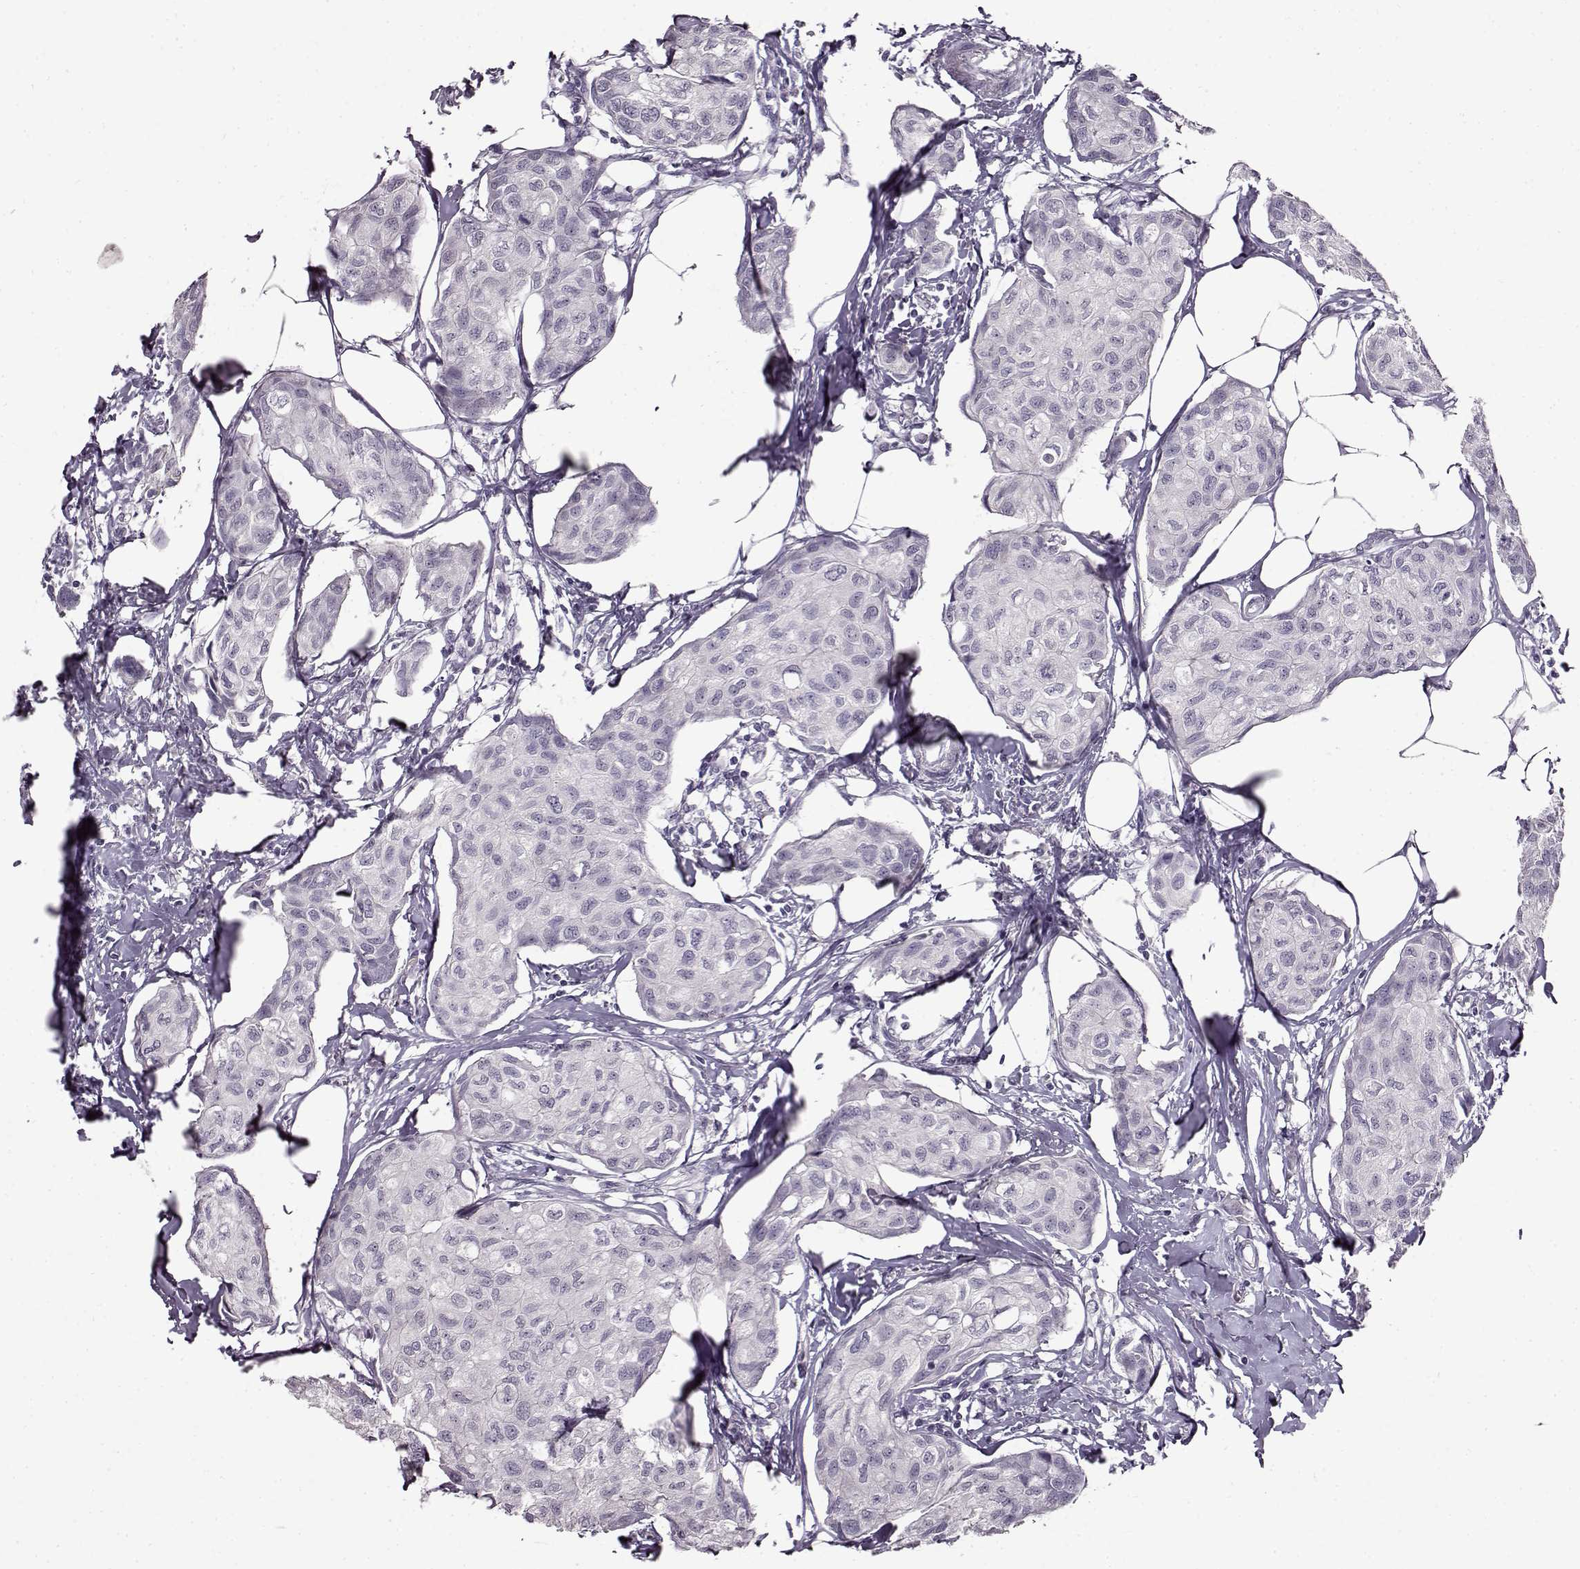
{"staining": {"intensity": "negative", "quantity": "none", "location": "none"}, "tissue": "breast cancer", "cell_type": "Tumor cells", "image_type": "cancer", "snomed": [{"axis": "morphology", "description": "Duct carcinoma"}, {"axis": "topography", "description": "Breast"}], "caption": "This is an immunohistochemistry histopathology image of human breast intraductal carcinoma. There is no staining in tumor cells.", "gene": "FSHB", "patient": {"sex": "female", "age": 80}}